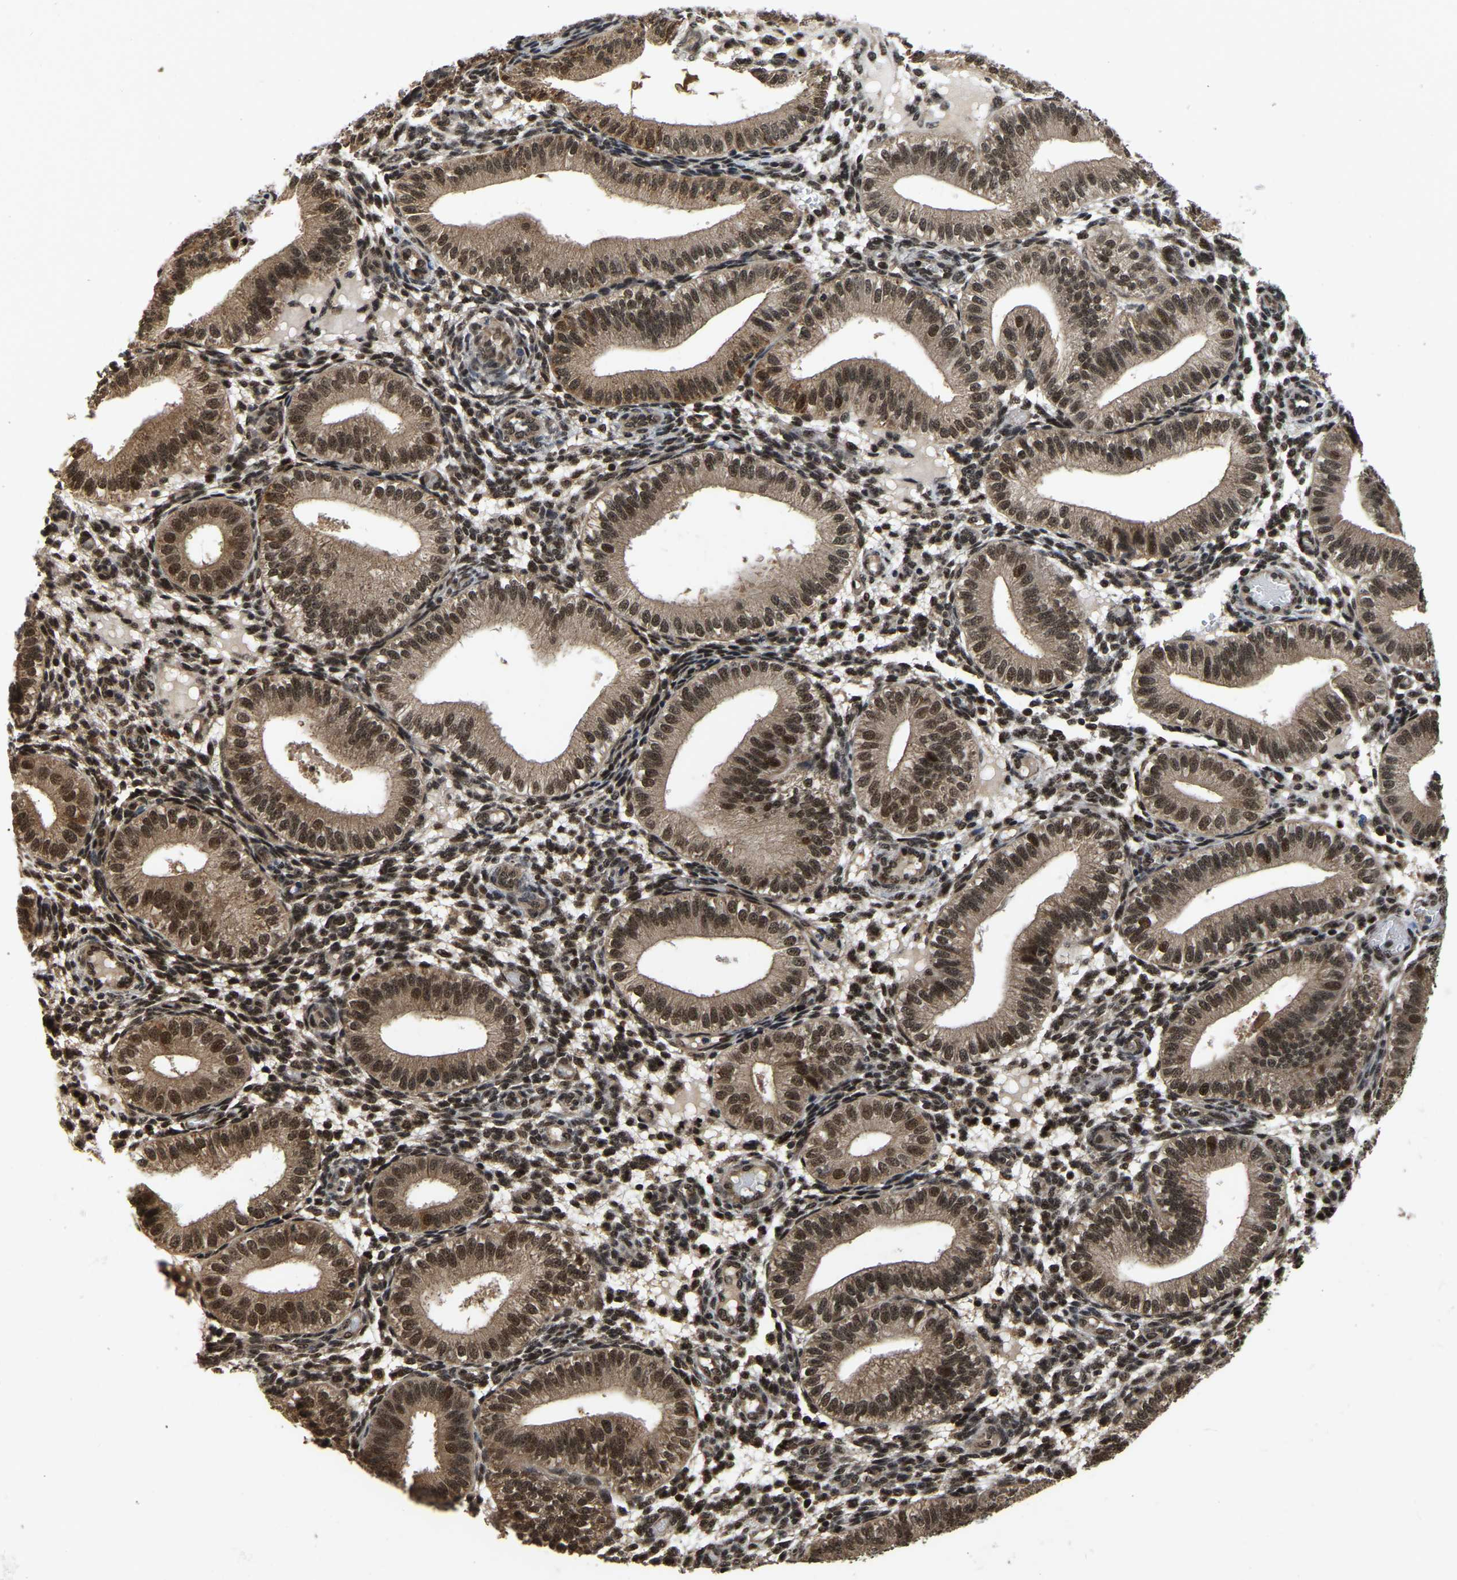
{"staining": {"intensity": "strong", "quantity": "25%-75%", "location": "cytoplasmic/membranous,nuclear"}, "tissue": "endometrium", "cell_type": "Cells in endometrial stroma", "image_type": "normal", "snomed": [{"axis": "morphology", "description": "Normal tissue, NOS"}, {"axis": "topography", "description": "Endometrium"}], "caption": "The micrograph shows immunohistochemical staining of benign endometrium. There is strong cytoplasmic/membranous,nuclear expression is present in about 25%-75% of cells in endometrial stroma. The staining is performed using DAB (3,3'-diaminobenzidine) brown chromogen to label protein expression. The nuclei are counter-stained blue using hematoxylin.", "gene": "CIAO1", "patient": {"sex": "female", "age": 39}}